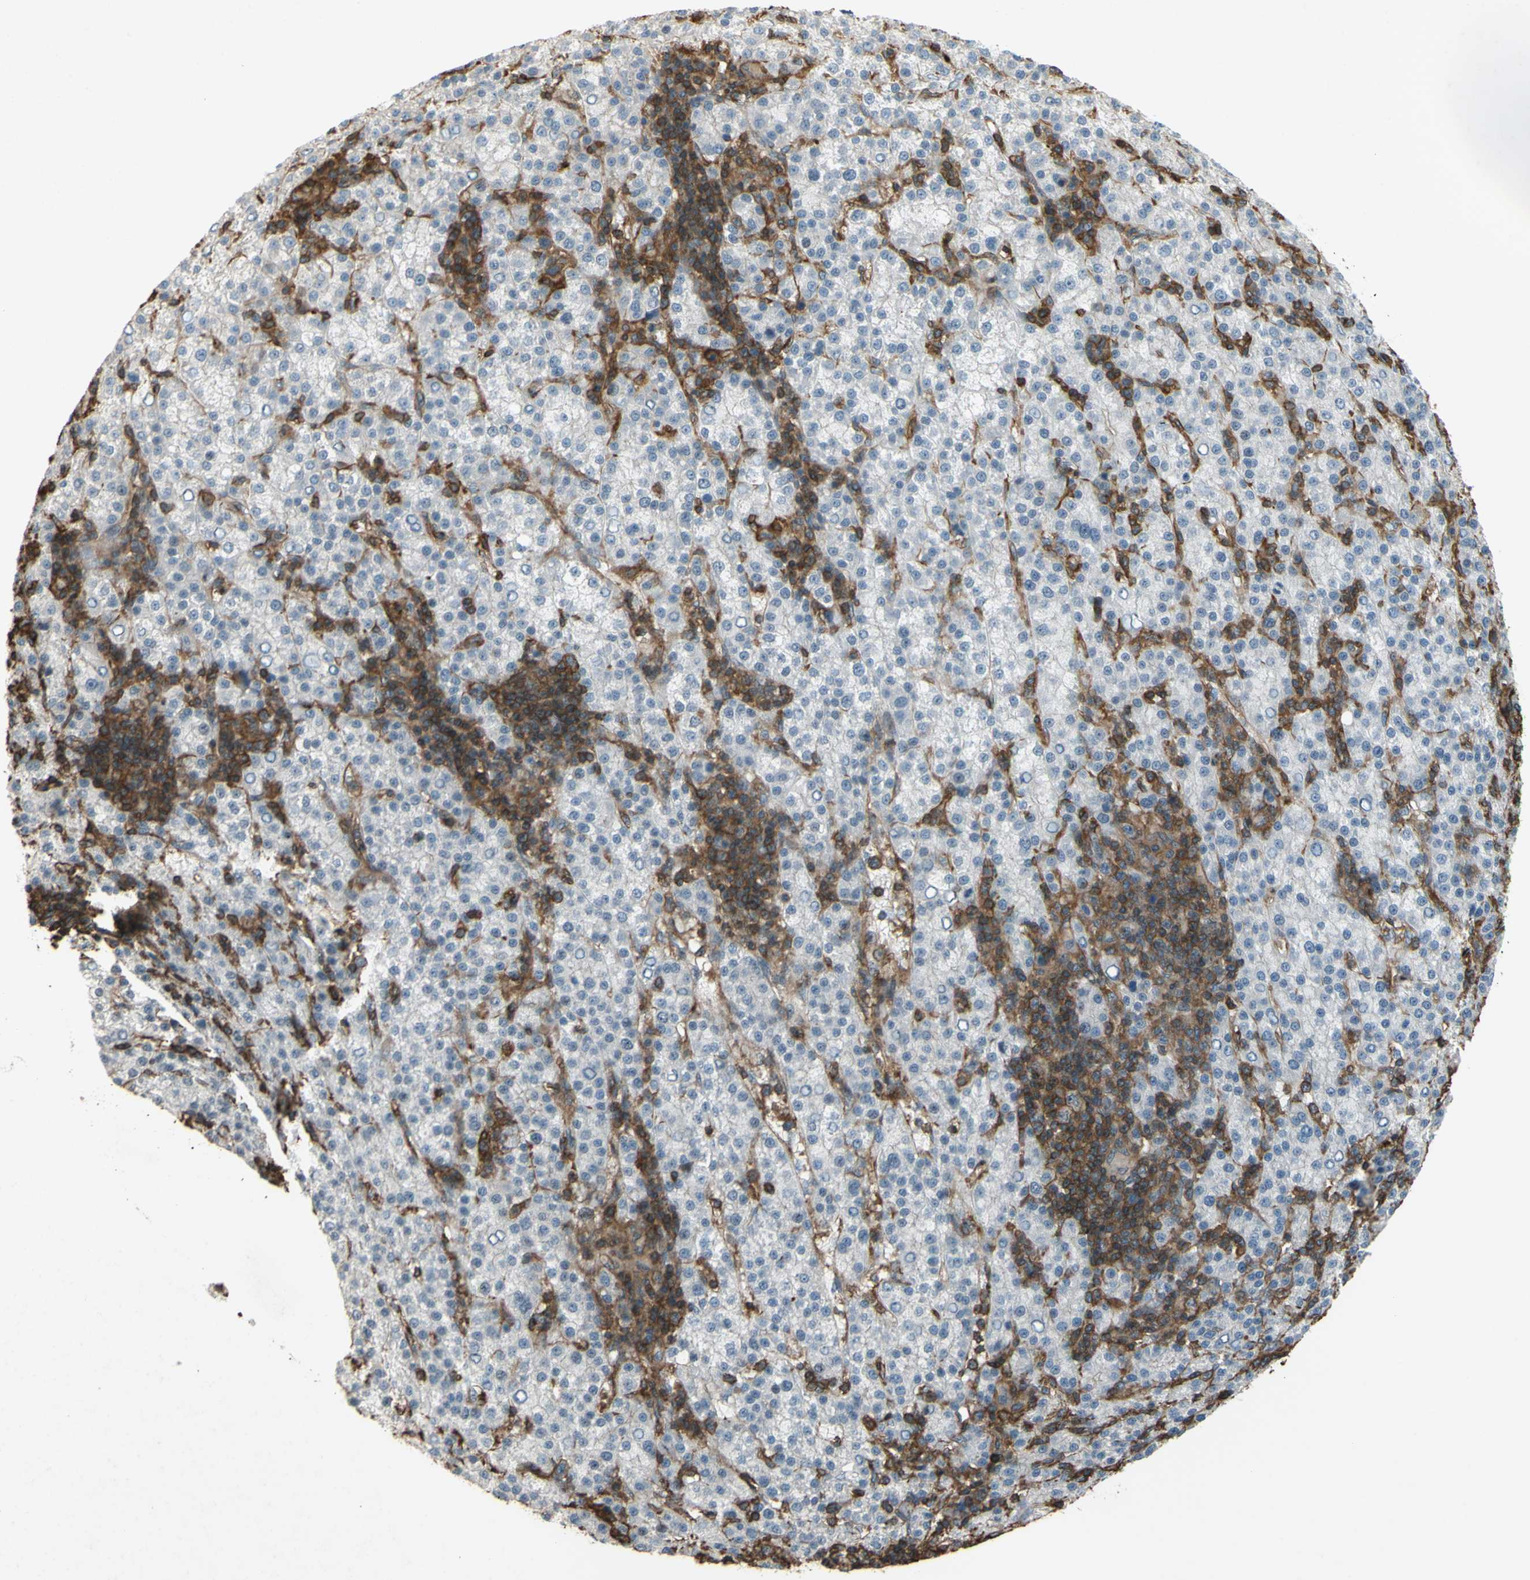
{"staining": {"intensity": "negative", "quantity": "none", "location": "none"}, "tissue": "liver cancer", "cell_type": "Tumor cells", "image_type": "cancer", "snomed": [{"axis": "morphology", "description": "Carcinoma, Hepatocellular, NOS"}, {"axis": "topography", "description": "Liver"}], "caption": "This is an immunohistochemistry (IHC) photomicrograph of human liver hepatocellular carcinoma. There is no expression in tumor cells.", "gene": "ADD3", "patient": {"sex": "female", "age": 58}}